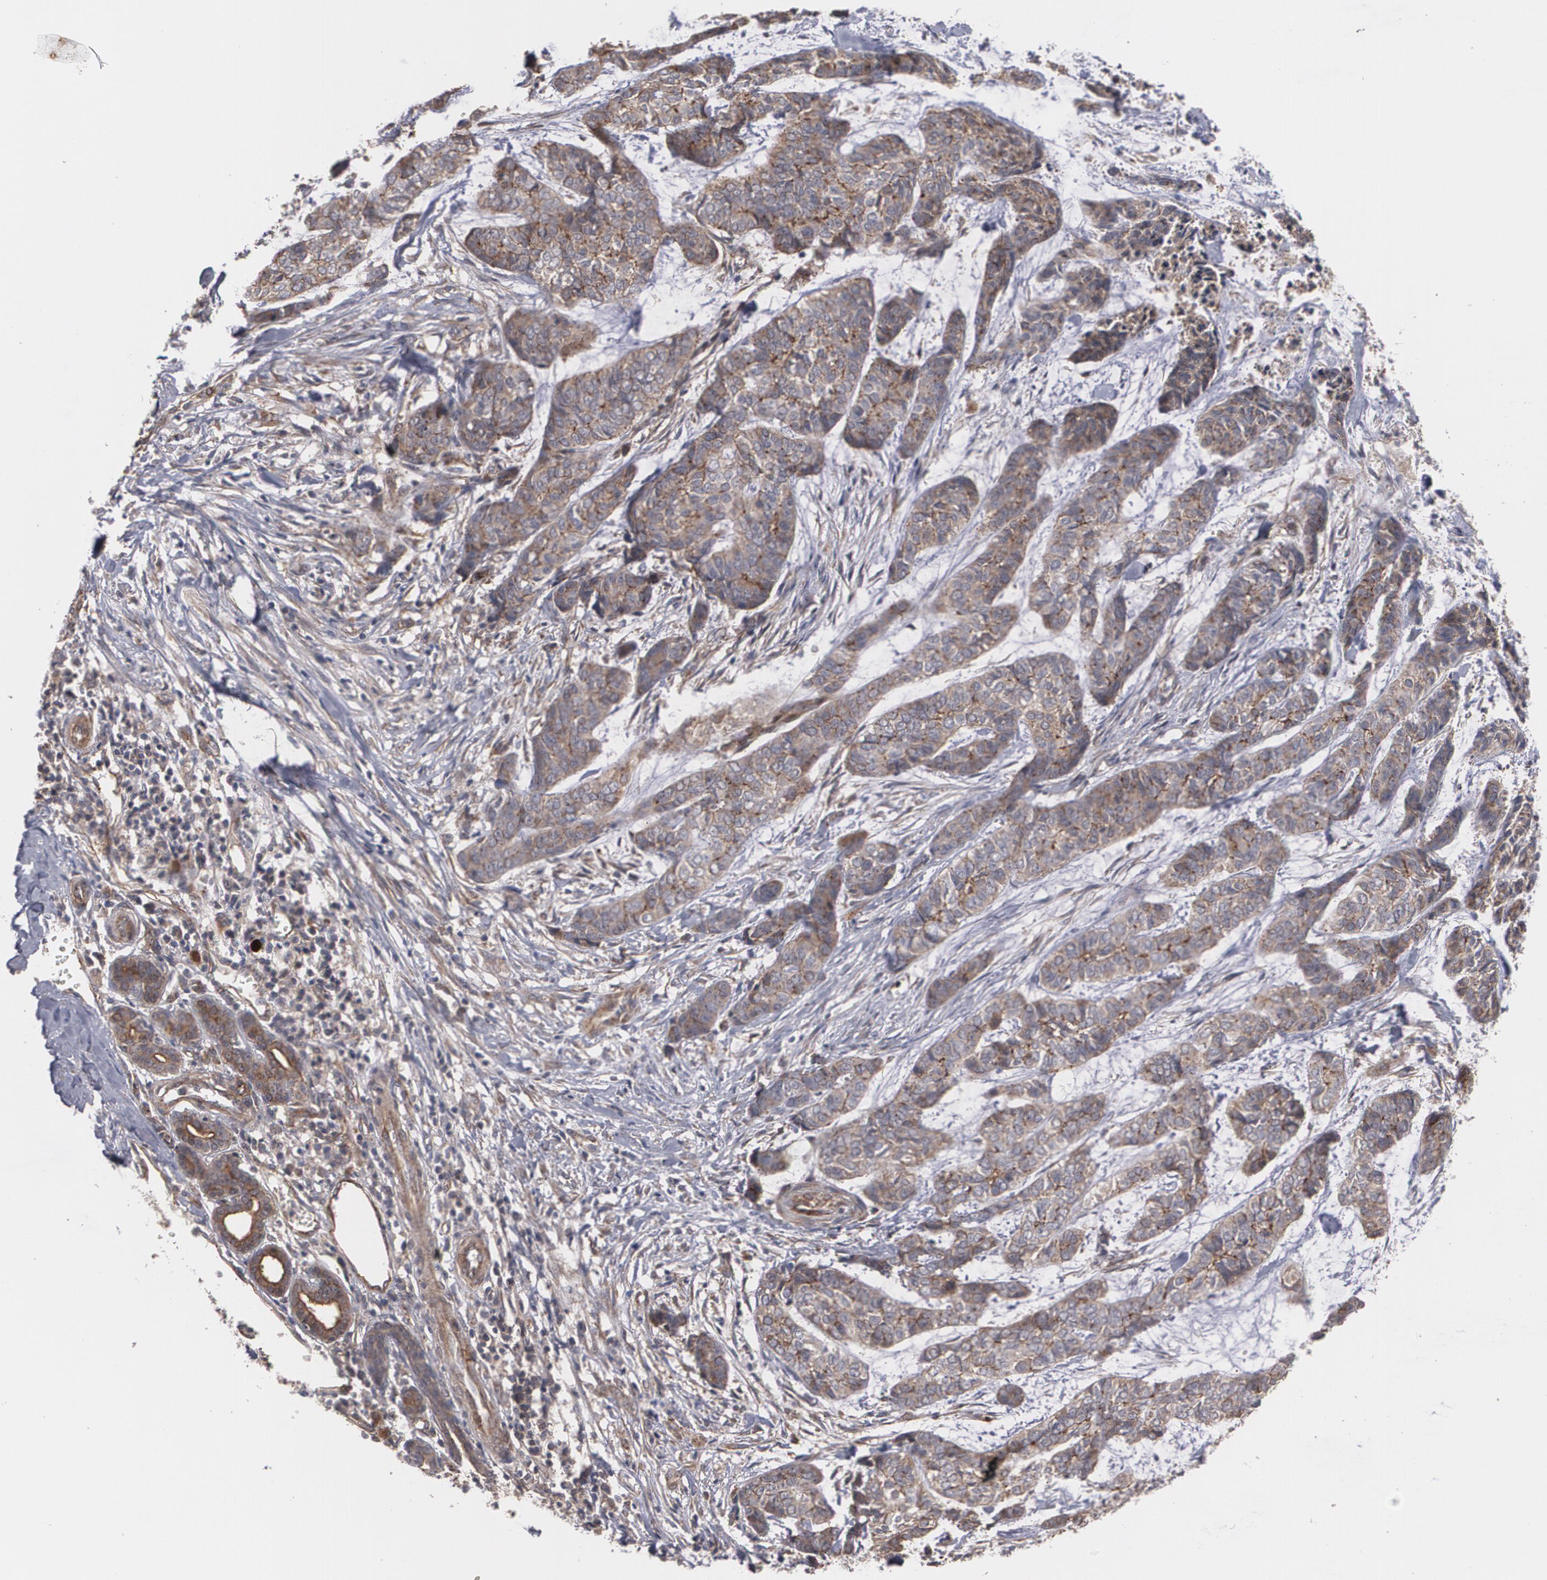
{"staining": {"intensity": "moderate", "quantity": ">75%", "location": "cytoplasmic/membranous"}, "tissue": "skin cancer", "cell_type": "Tumor cells", "image_type": "cancer", "snomed": [{"axis": "morphology", "description": "Basal cell carcinoma"}, {"axis": "topography", "description": "Skin"}], "caption": "A brown stain labels moderate cytoplasmic/membranous staining of a protein in skin cancer tumor cells. Nuclei are stained in blue.", "gene": "TJP1", "patient": {"sex": "female", "age": 64}}